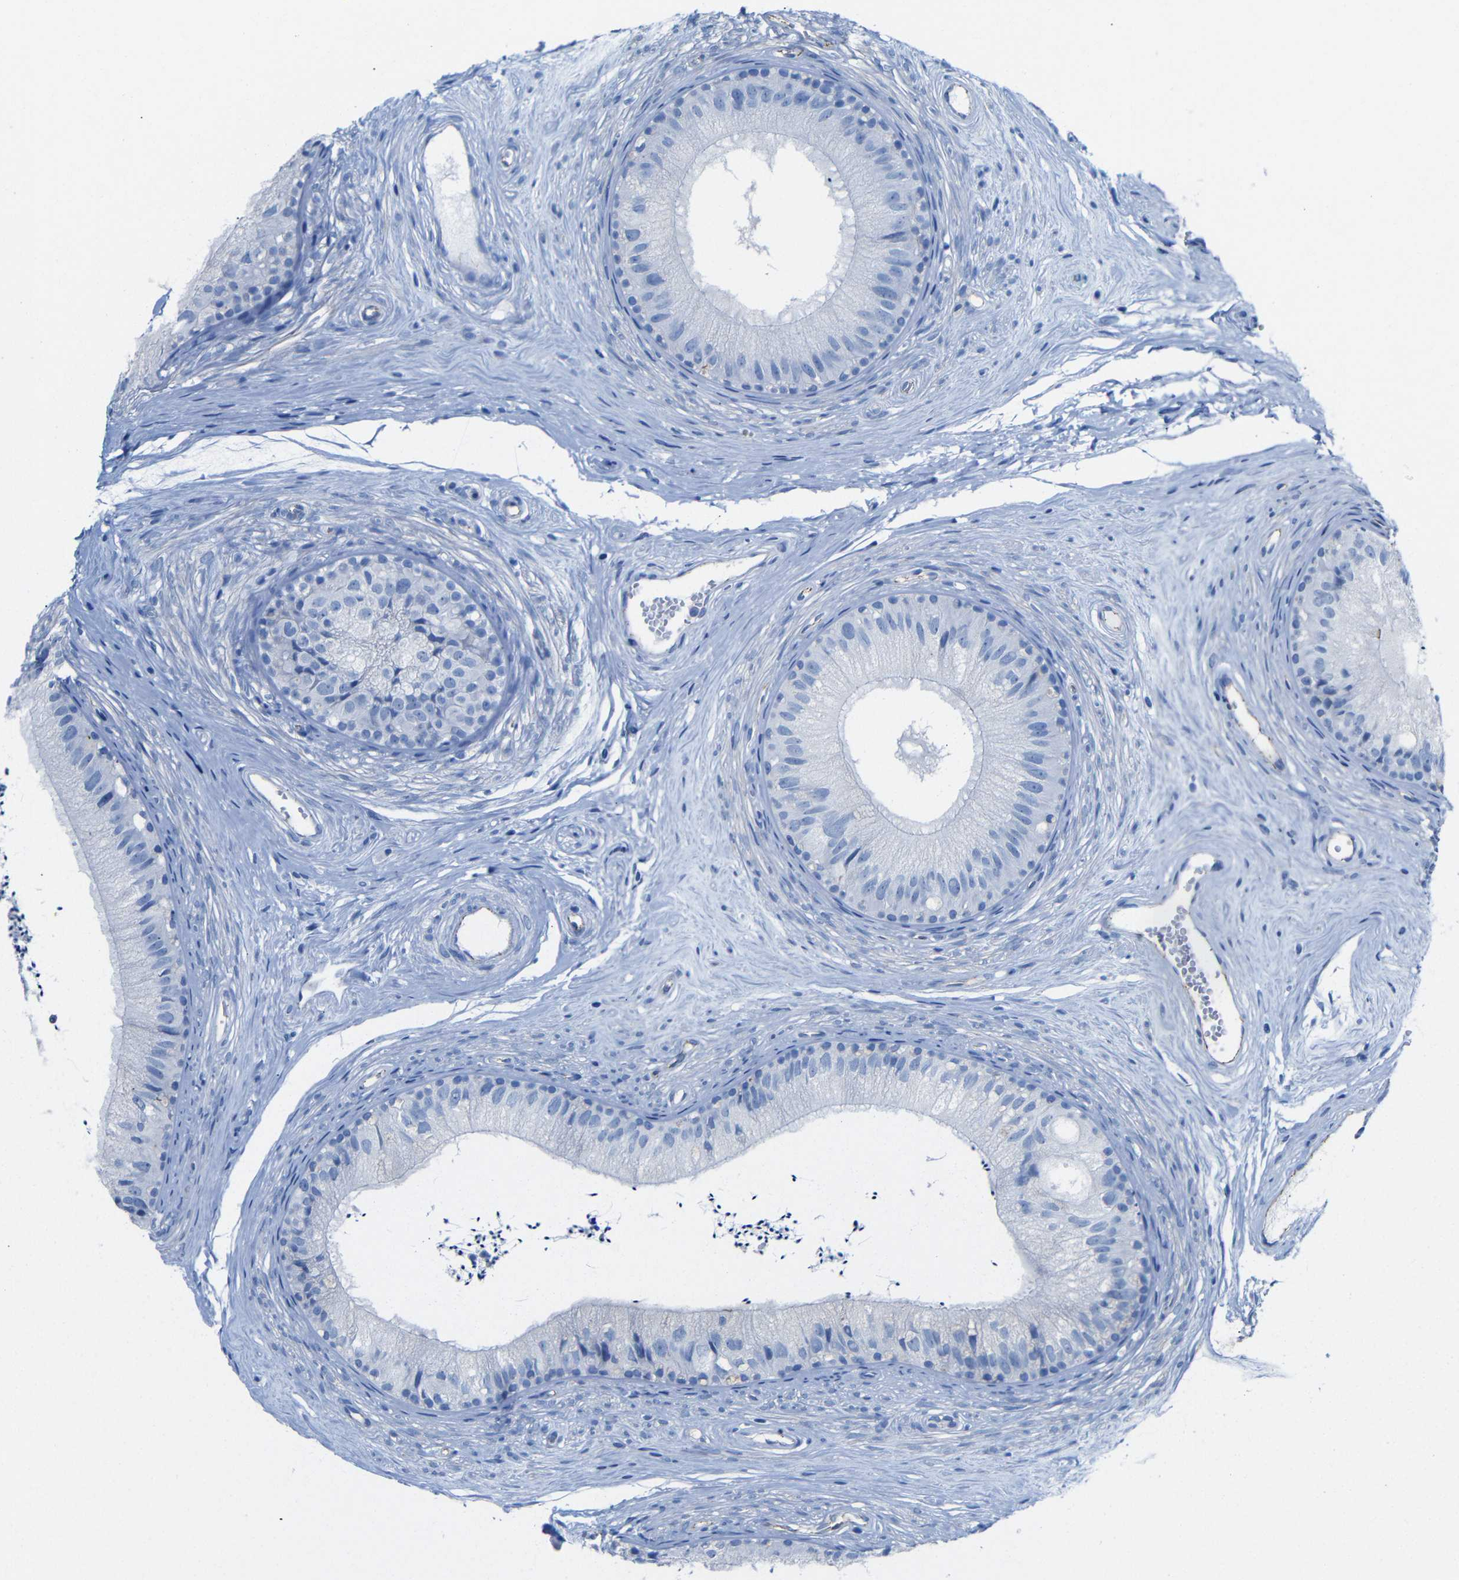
{"staining": {"intensity": "negative", "quantity": "none", "location": "none"}, "tissue": "epididymis", "cell_type": "Glandular cells", "image_type": "normal", "snomed": [{"axis": "morphology", "description": "Normal tissue, NOS"}, {"axis": "topography", "description": "Epididymis"}], "caption": "Immunohistochemistry photomicrograph of unremarkable epididymis stained for a protein (brown), which displays no expression in glandular cells. Brightfield microscopy of IHC stained with DAB (3,3'-diaminobenzidine) (brown) and hematoxylin (blue), captured at high magnification.", "gene": "CGNL1", "patient": {"sex": "male", "age": 56}}